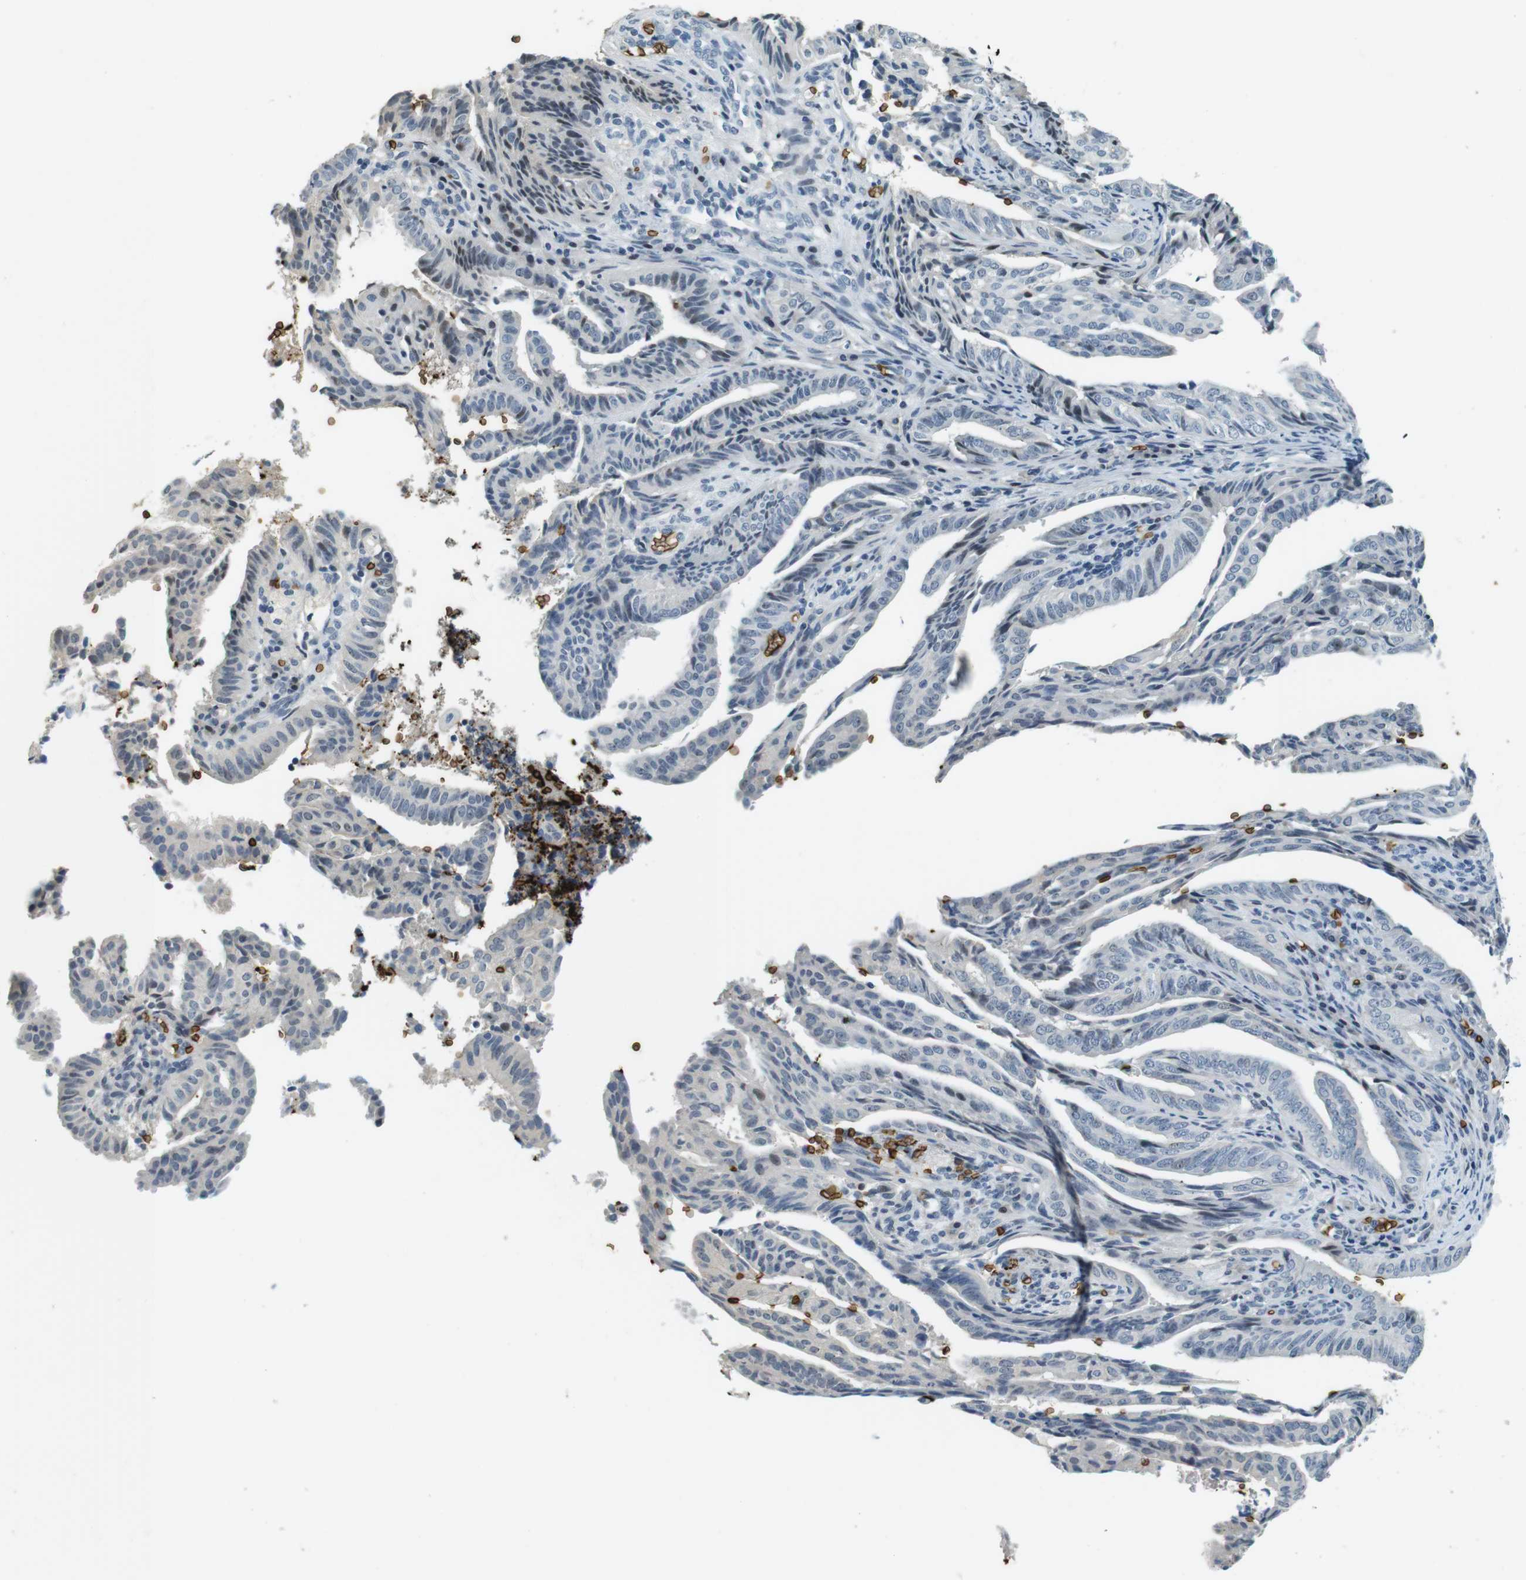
{"staining": {"intensity": "weak", "quantity": "<25%", "location": "cytoplasmic/membranous"}, "tissue": "endometrial cancer", "cell_type": "Tumor cells", "image_type": "cancer", "snomed": [{"axis": "morphology", "description": "Adenocarcinoma, NOS"}, {"axis": "topography", "description": "Endometrium"}], "caption": "Tumor cells are negative for protein expression in human endometrial cancer.", "gene": "SLC4A1", "patient": {"sex": "female", "age": 58}}